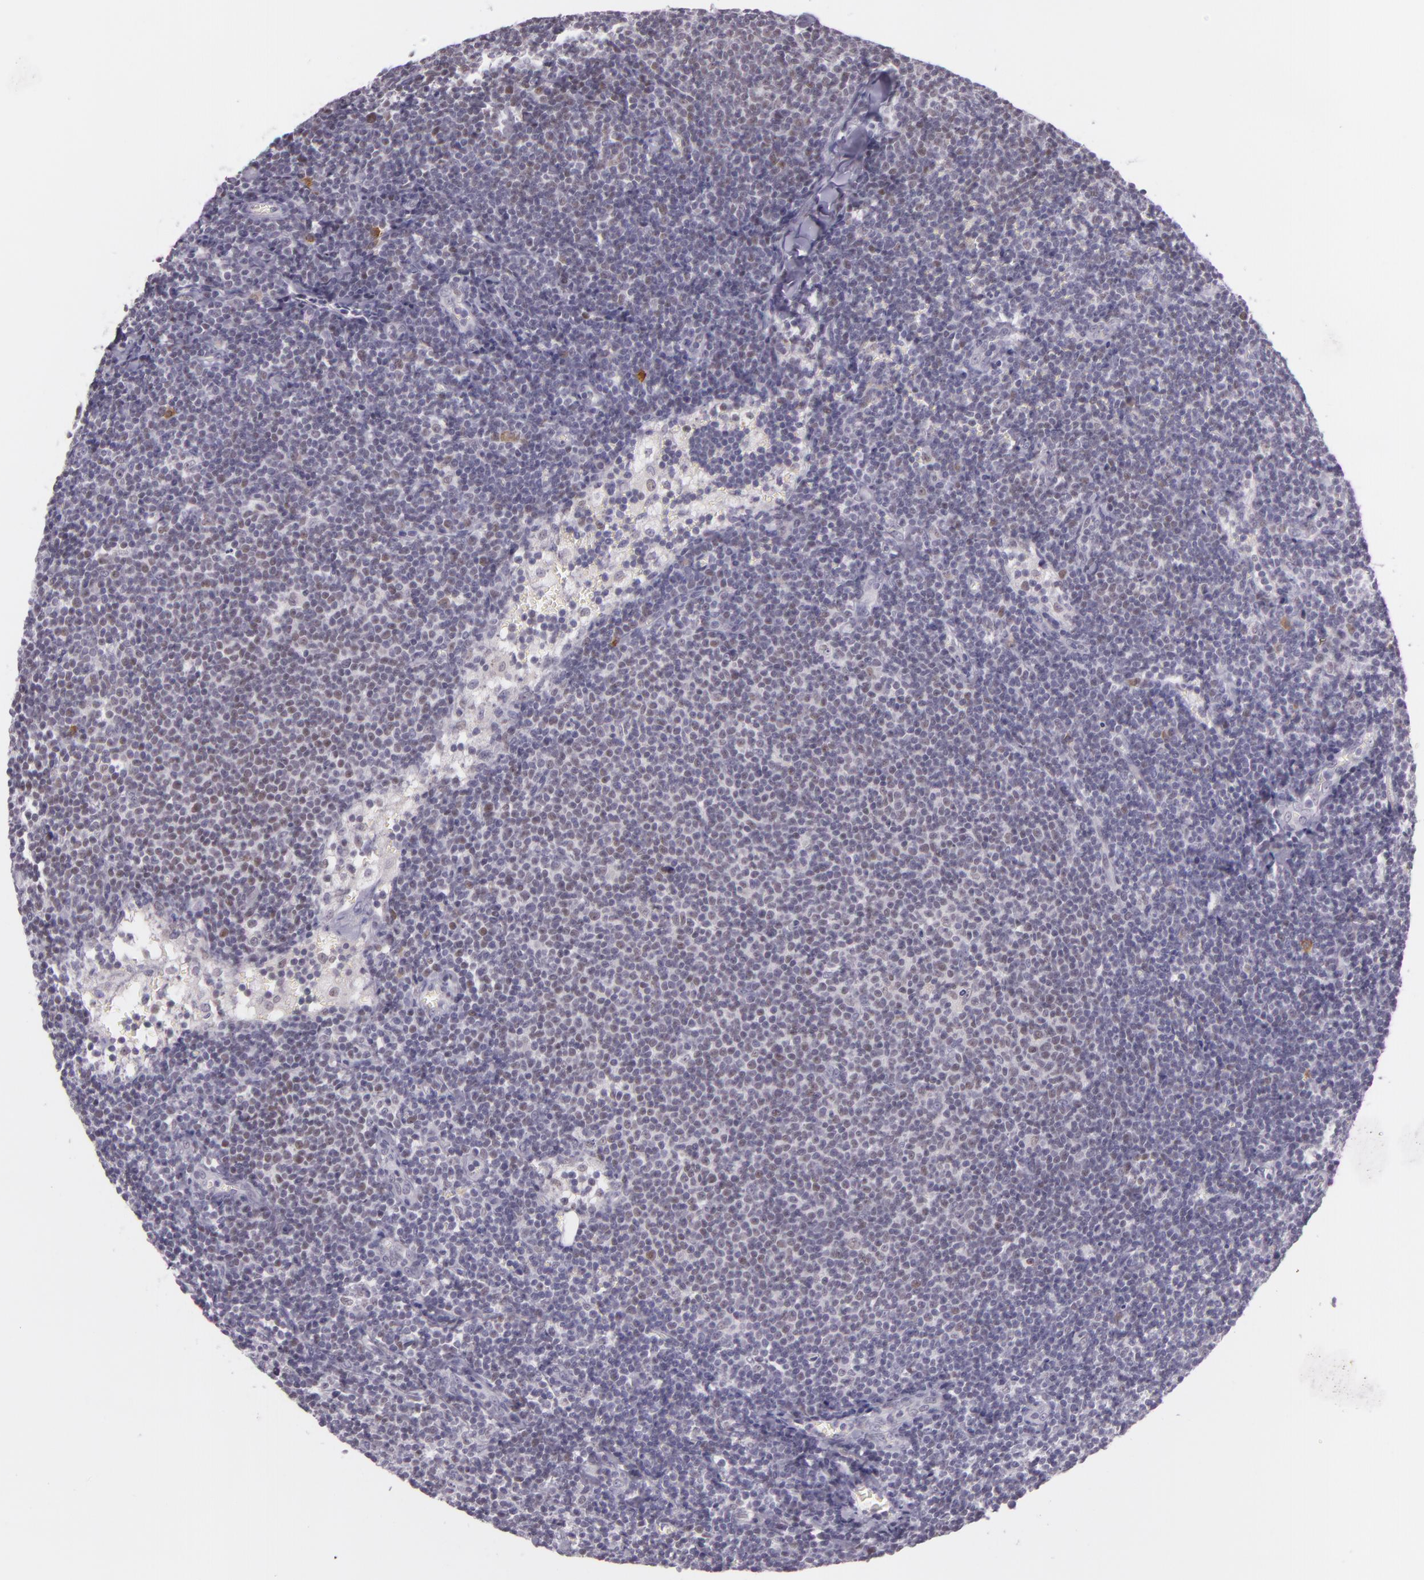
{"staining": {"intensity": "weak", "quantity": "25%-75%", "location": "nuclear"}, "tissue": "lymphoma", "cell_type": "Tumor cells", "image_type": "cancer", "snomed": [{"axis": "morphology", "description": "Malignant lymphoma, non-Hodgkin's type, Low grade"}, {"axis": "topography", "description": "Lymph node"}], "caption": "Human lymphoma stained with a brown dye exhibits weak nuclear positive expression in approximately 25%-75% of tumor cells.", "gene": "CHEK2", "patient": {"sex": "male", "age": 65}}